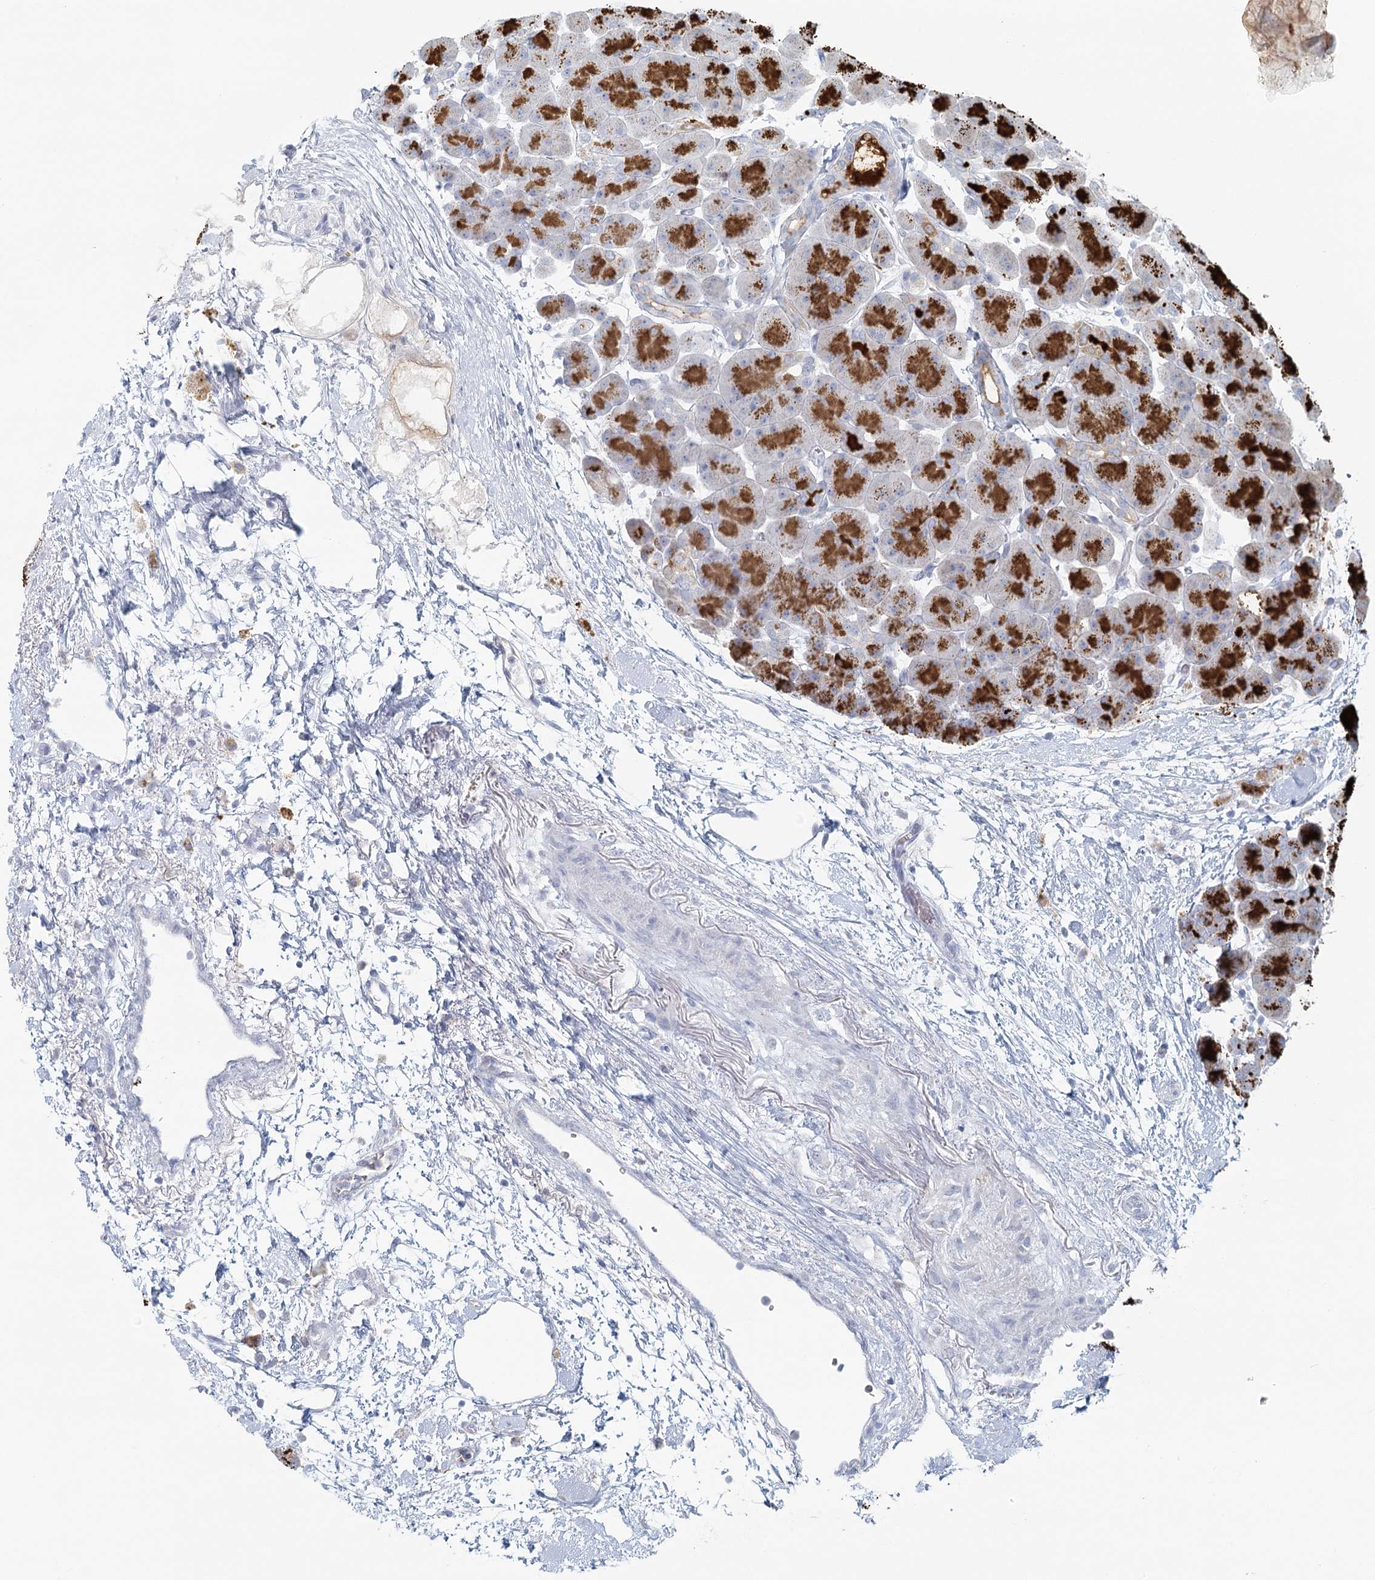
{"staining": {"intensity": "strong", "quantity": ">75%", "location": "cytoplasmic/membranous"}, "tissue": "pancreas", "cell_type": "Exocrine glandular cells", "image_type": "normal", "snomed": [{"axis": "morphology", "description": "Normal tissue, NOS"}, {"axis": "topography", "description": "Pancreas"}], "caption": "Protein expression analysis of normal pancreas exhibits strong cytoplasmic/membranous staining in about >75% of exocrine glandular cells.", "gene": "BPHL", "patient": {"sex": "male", "age": 66}}